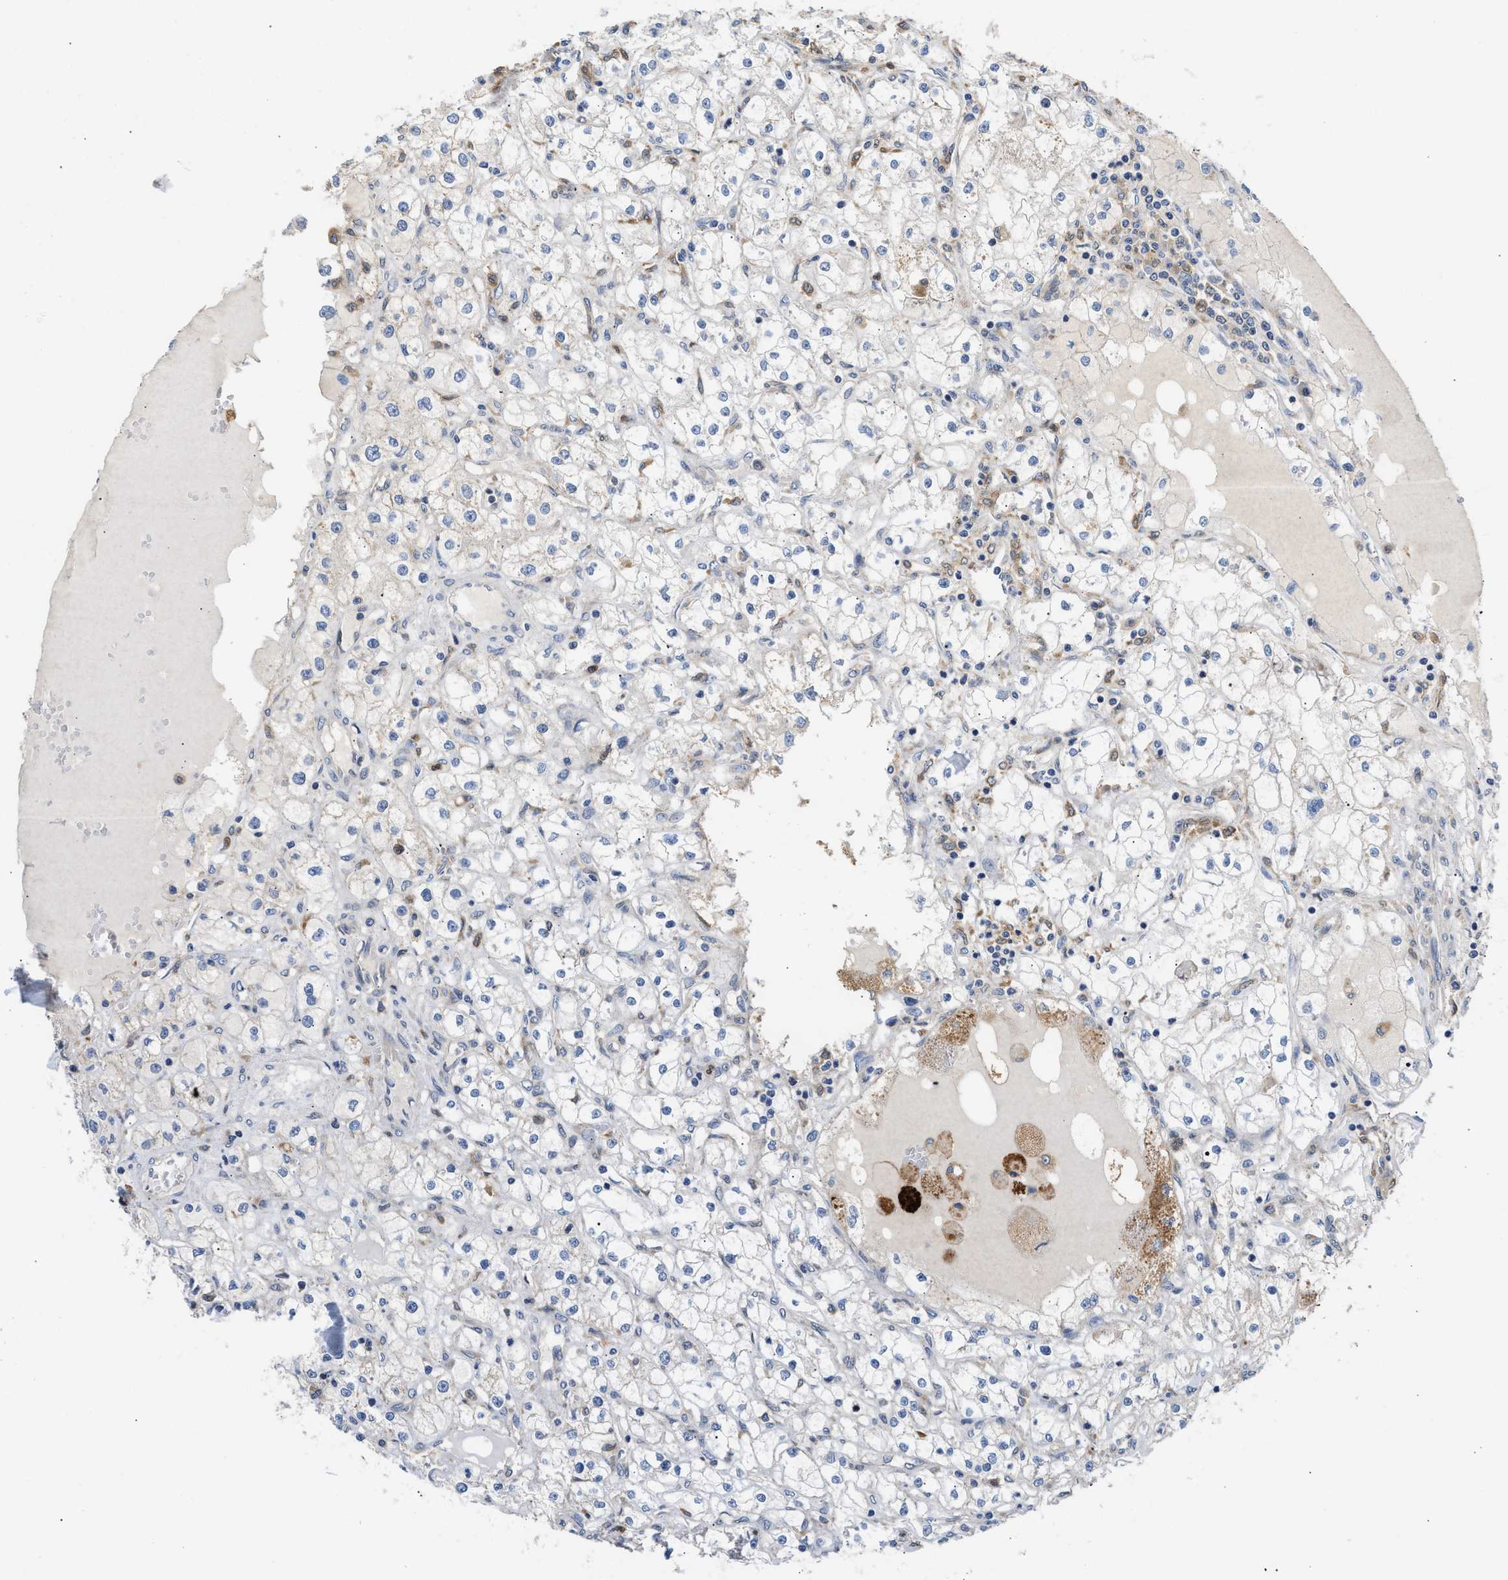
{"staining": {"intensity": "negative", "quantity": "none", "location": "none"}, "tissue": "renal cancer", "cell_type": "Tumor cells", "image_type": "cancer", "snomed": [{"axis": "morphology", "description": "Adenocarcinoma, NOS"}, {"axis": "topography", "description": "Kidney"}], "caption": "Tumor cells are negative for protein expression in human renal adenocarcinoma. (DAB (3,3'-diaminobenzidine) IHC with hematoxylin counter stain).", "gene": "RAB31", "patient": {"sex": "male", "age": 56}}